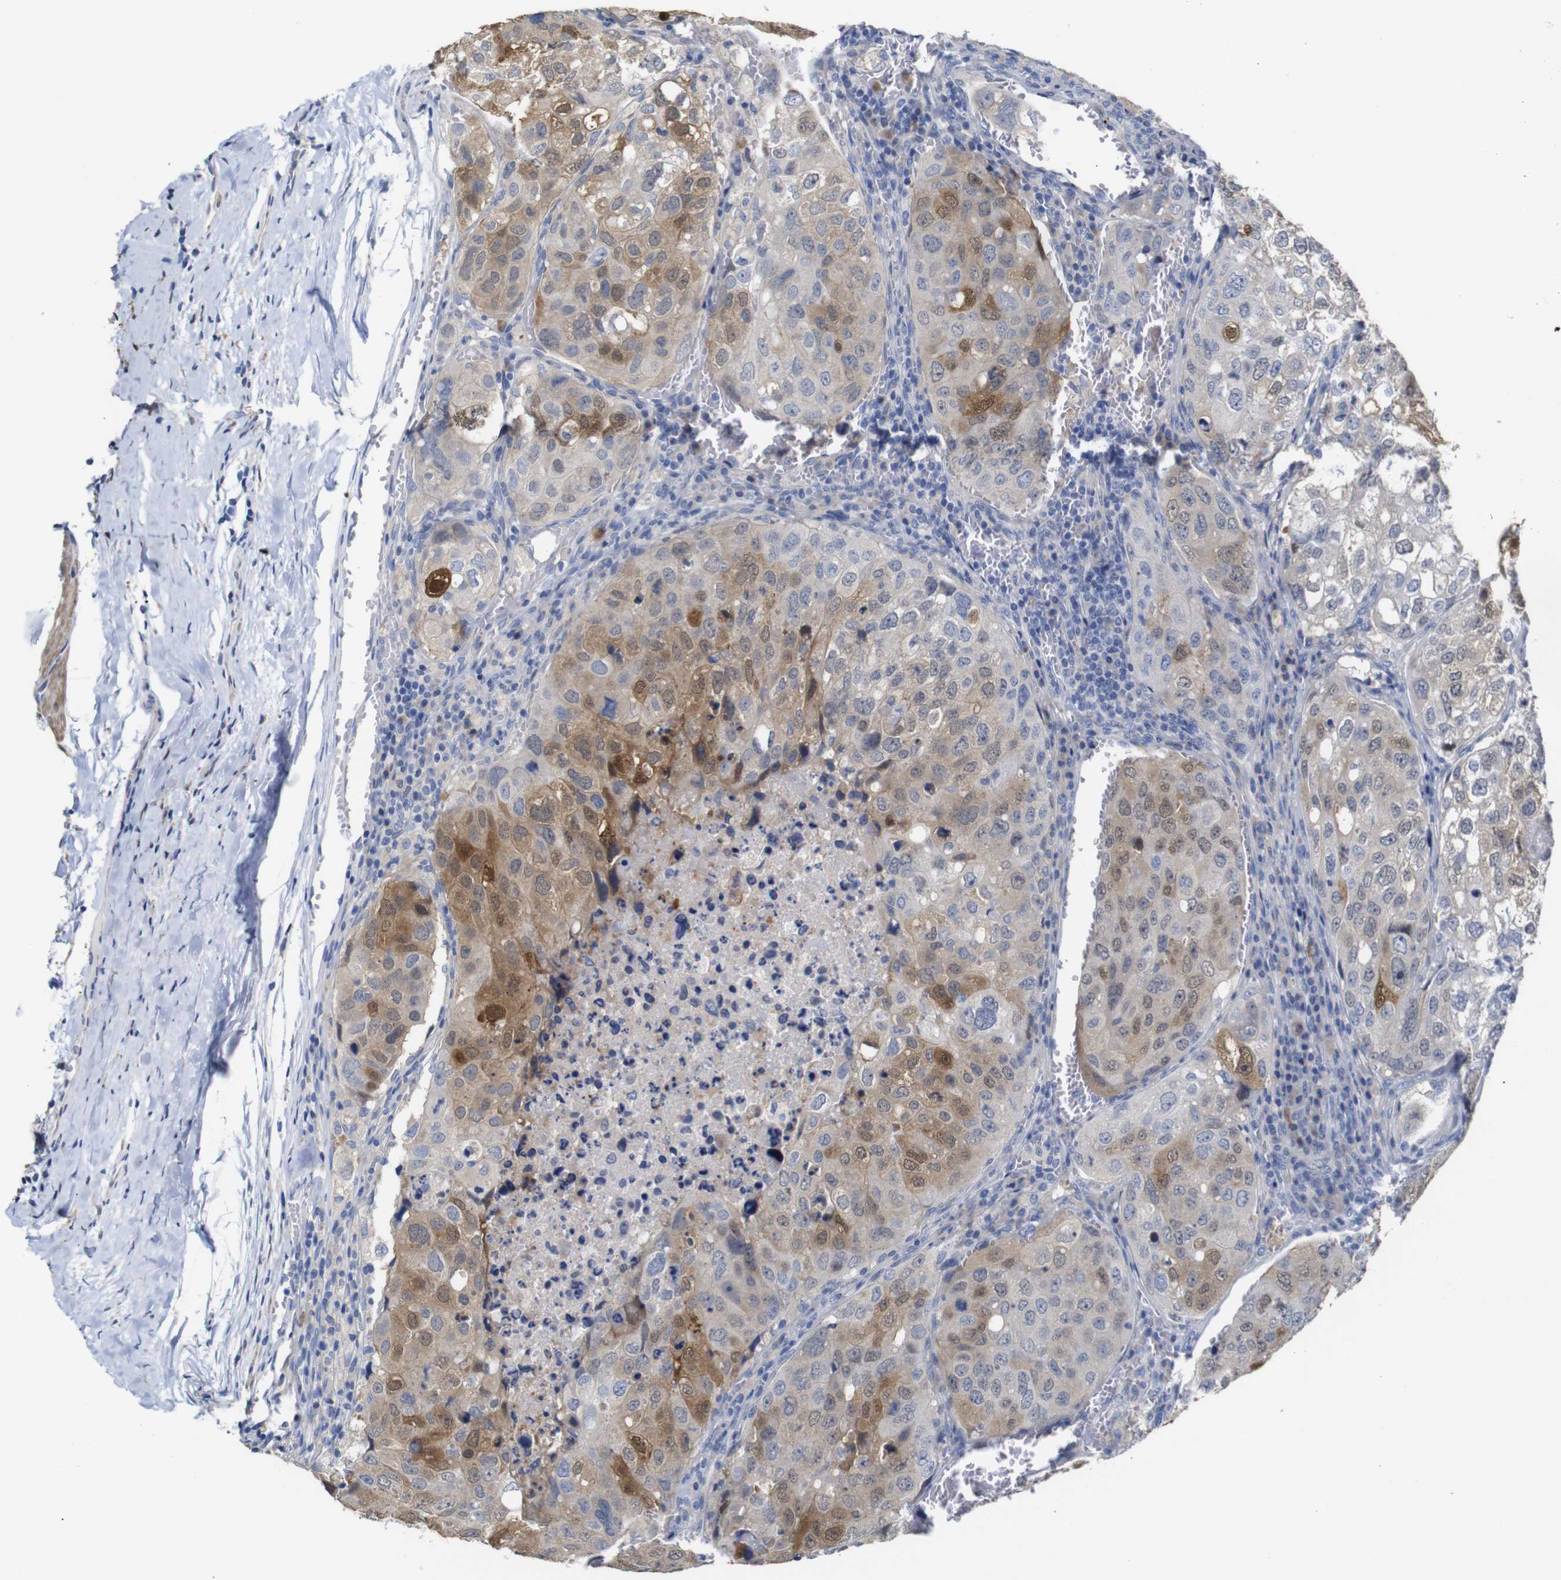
{"staining": {"intensity": "moderate", "quantity": "25%-75%", "location": "cytoplasmic/membranous,nuclear"}, "tissue": "urothelial cancer", "cell_type": "Tumor cells", "image_type": "cancer", "snomed": [{"axis": "morphology", "description": "Urothelial carcinoma, High grade"}, {"axis": "topography", "description": "Lymph node"}, {"axis": "topography", "description": "Urinary bladder"}], "caption": "Immunohistochemistry photomicrograph of human urothelial carcinoma (high-grade) stained for a protein (brown), which reveals medium levels of moderate cytoplasmic/membranous and nuclear expression in approximately 25%-75% of tumor cells.", "gene": "TCEAL9", "patient": {"sex": "male", "age": 51}}